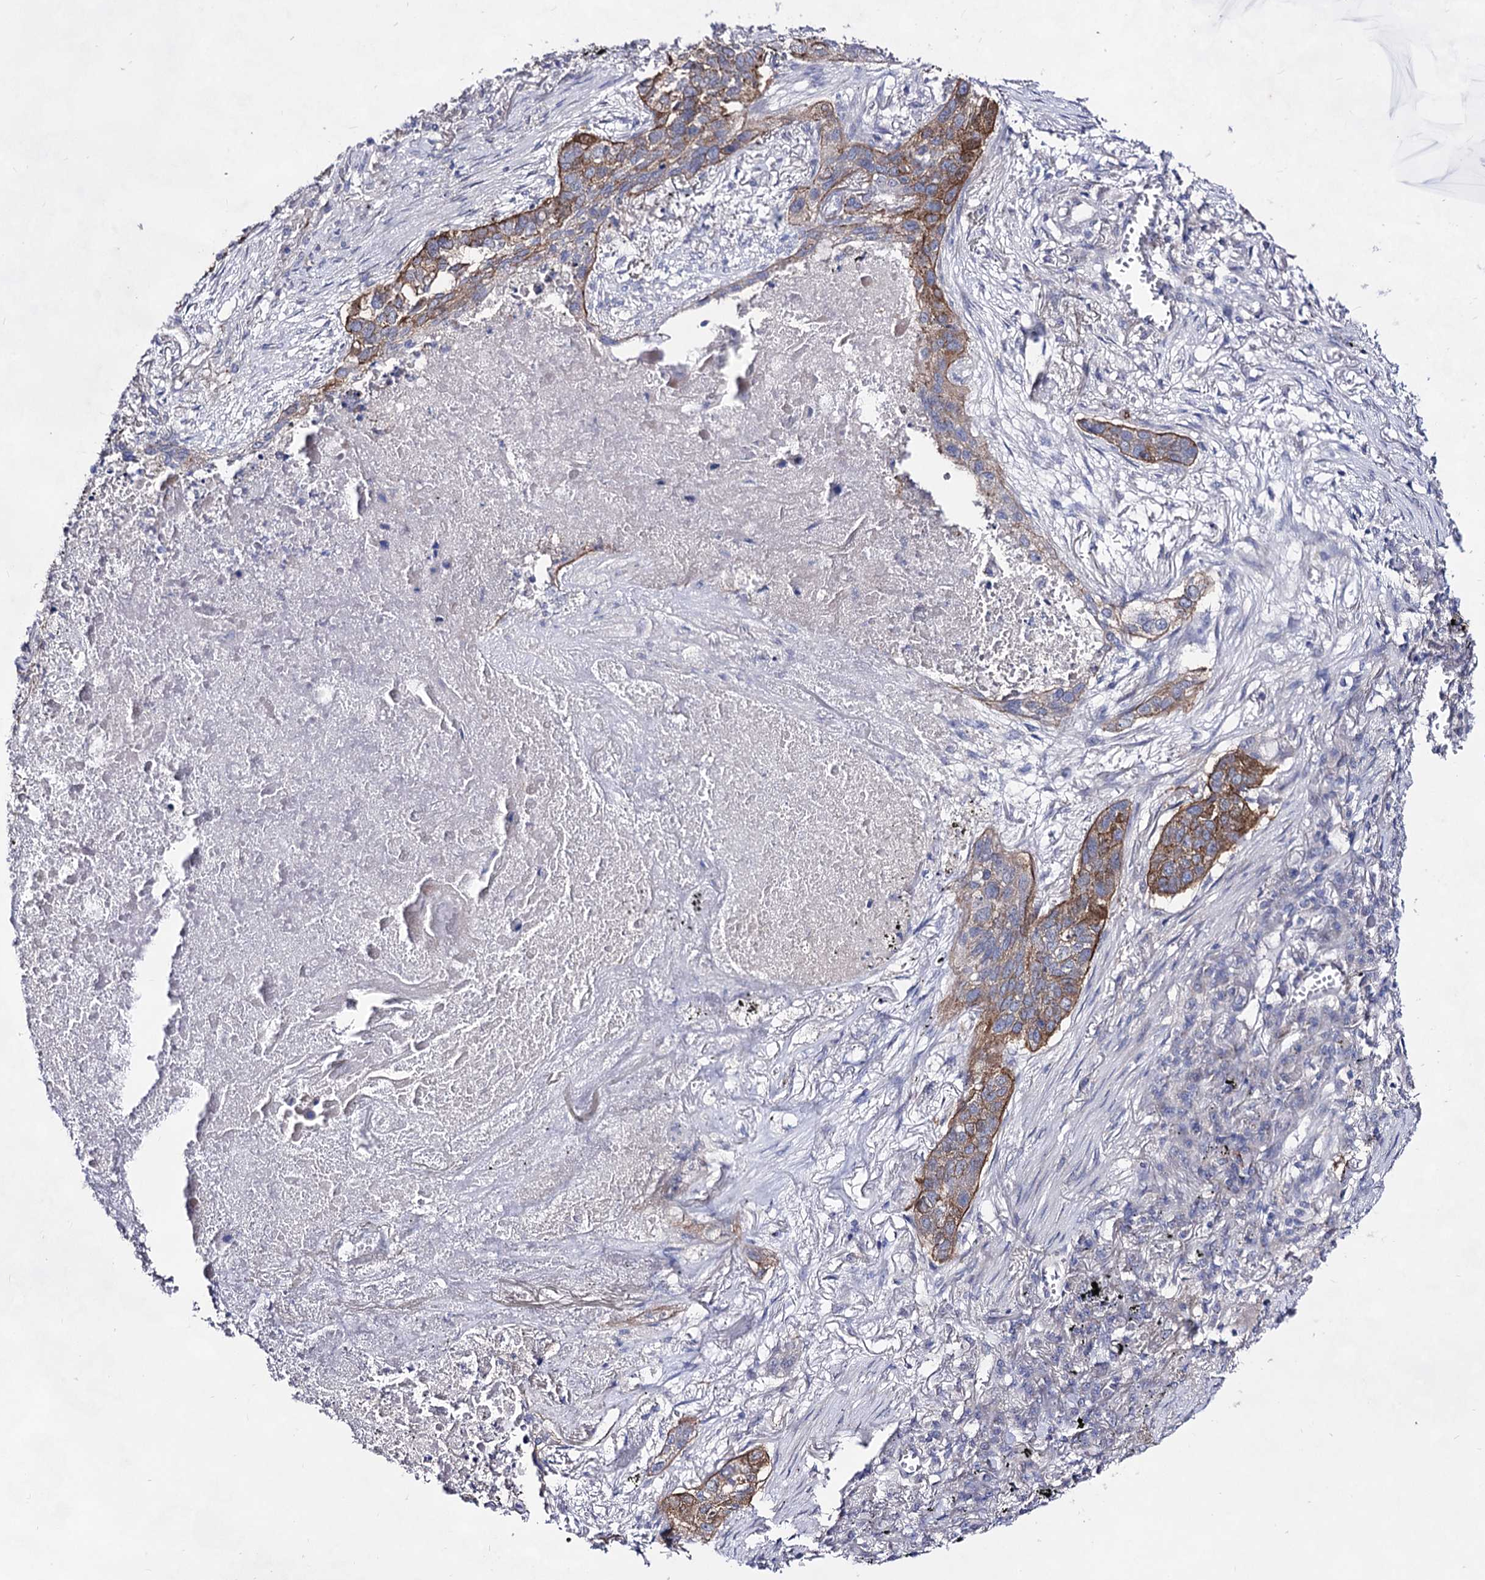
{"staining": {"intensity": "moderate", "quantity": ">75%", "location": "cytoplasmic/membranous"}, "tissue": "lung cancer", "cell_type": "Tumor cells", "image_type": "cancer", "snomed": [{"axis": "morphology", "description": "Squamous cell carcinoma, NOS"}, {"axis": "topography", "description": "Lung"}], "caption": "Immunohistochemistry (IHC) of lung squamous cell carcinoma demonstrates medium levels of moderate cytoplasmic/membranous staining in about >75% of tumor cells. (brown staining indicates protein expression, while blue staining denotes nuclei).", "gene": "PLIN1", "patient": {"sex": "female", "age": 63}}